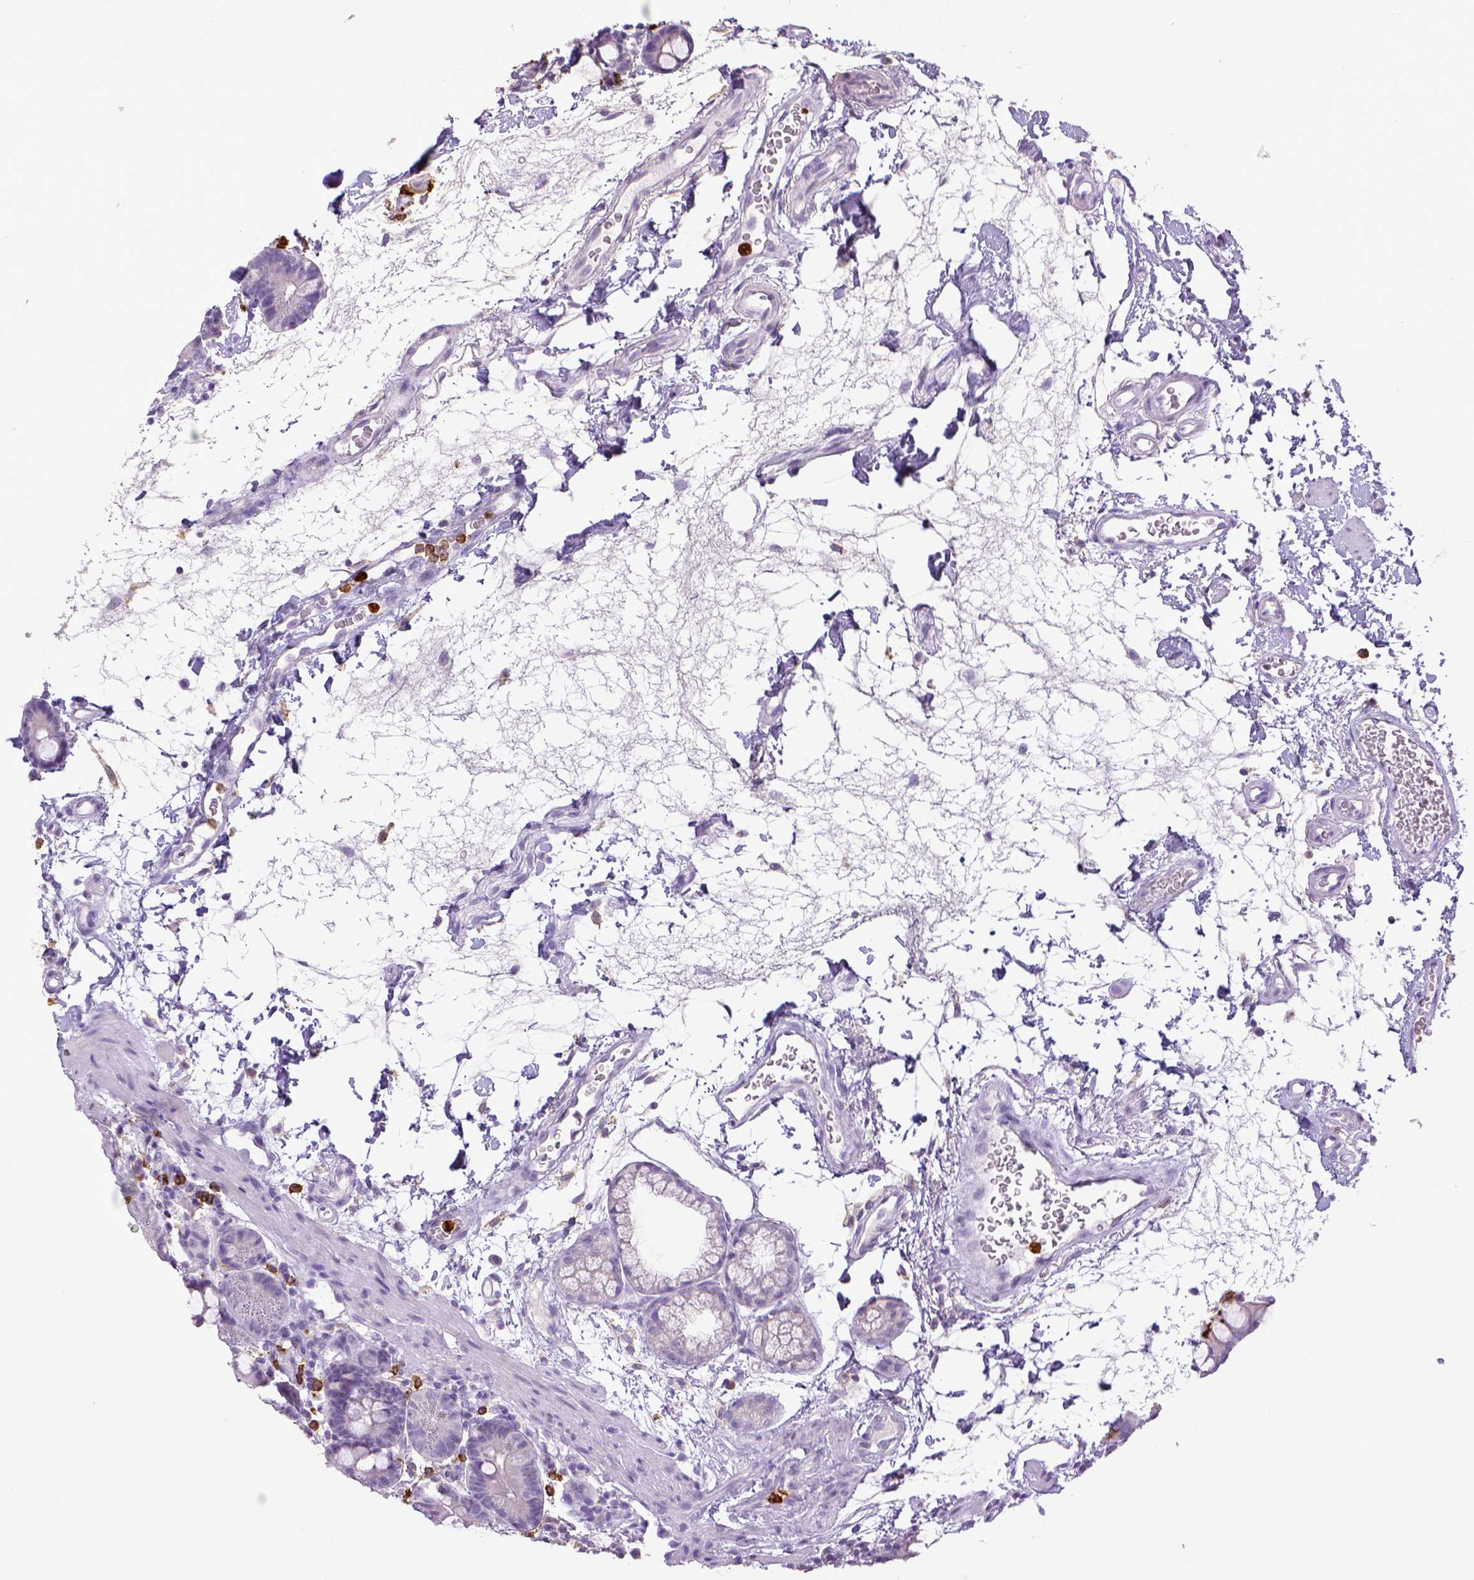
{"staining": {"intensity": "negative", "quantity": "none", "location": "none"}, "tissue": "duodenum", "cell_type": "Glandular cells", "image_type": "normal", "snomed": [{"axis": "morphology", "description": "Normal tissue, NOS"}, {"axis": "topography", "description": "Pancreas"}, {"axis": "topography", "description": "Duodenum"}], "caption": "An immunohistochemistry (IHC) photomicrograph of normal duodenum is shown. There is no staining in glandular cells of duodenum.", "gene": "ITGAM", "patient": {"sex": "male", "age": 59}}